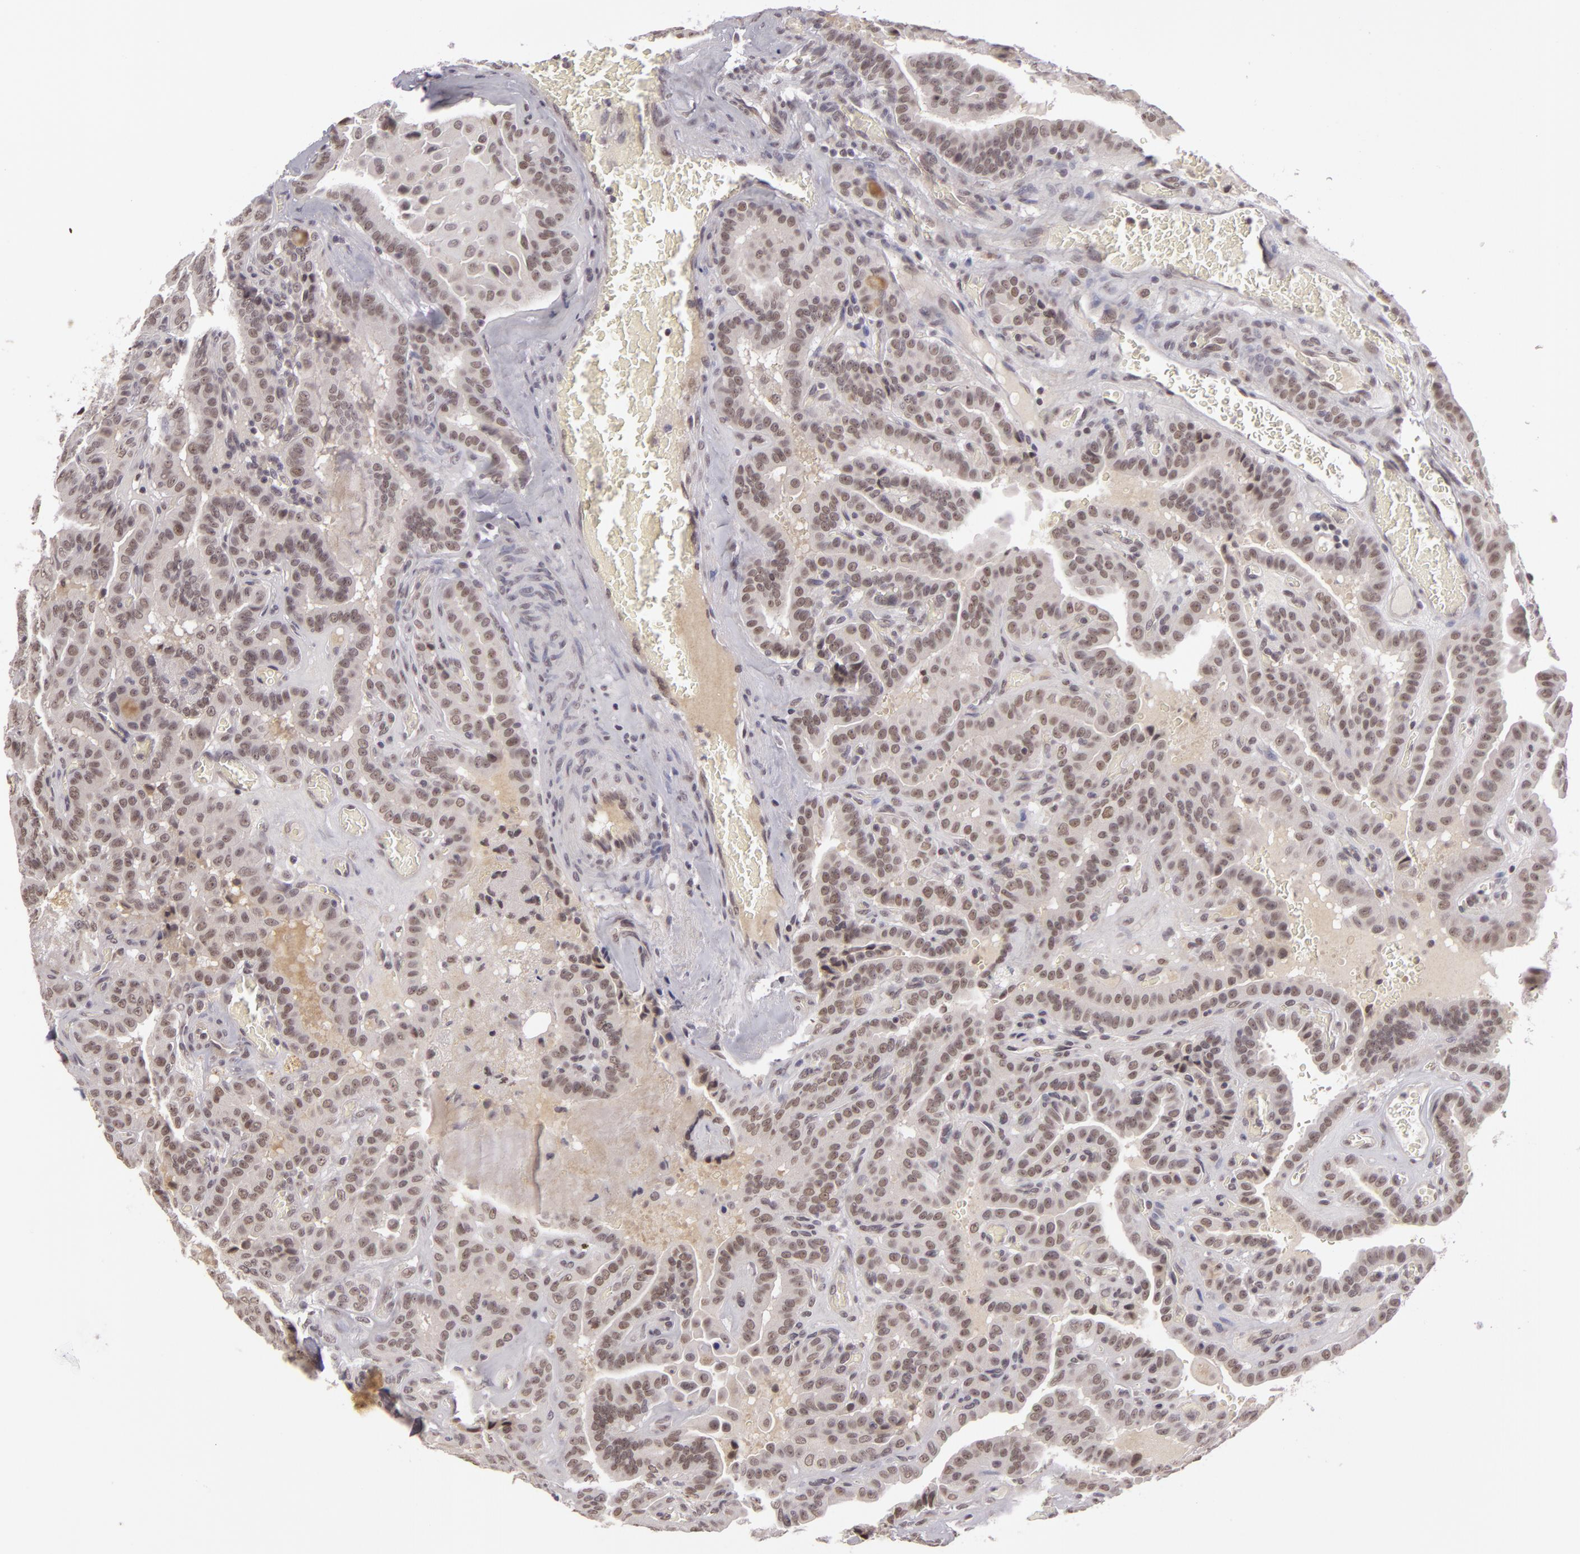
{"staining": {"intensity": "weak", "quantity": "25%-75%", "location": "nuclear"}, "tissue": "thyroid cancer", "cell_type": "Tumor cells", "image_type": "cancer", "snomed": [{"axis": "morphology", "description": "Papillary adenocarcinoma, NOS"}, {"axis": "topography", "description": "Thyroid gland"}], "caption": "DAB (3,3'-diaminobenzidine) immunohistochemical staining of human thyroid papillary adenocarcinoma shows weak nuclear protein expression in approximately 25%-75% of tumor cells. The protein is stained brown, and the nuclei are stained in blue (DAB (3,3'-diaminobenzidine) IHC with brightfield microscopy, high magnification).", "gene": "RRP7A", "patient": {"sex": "male", "age": 87}}